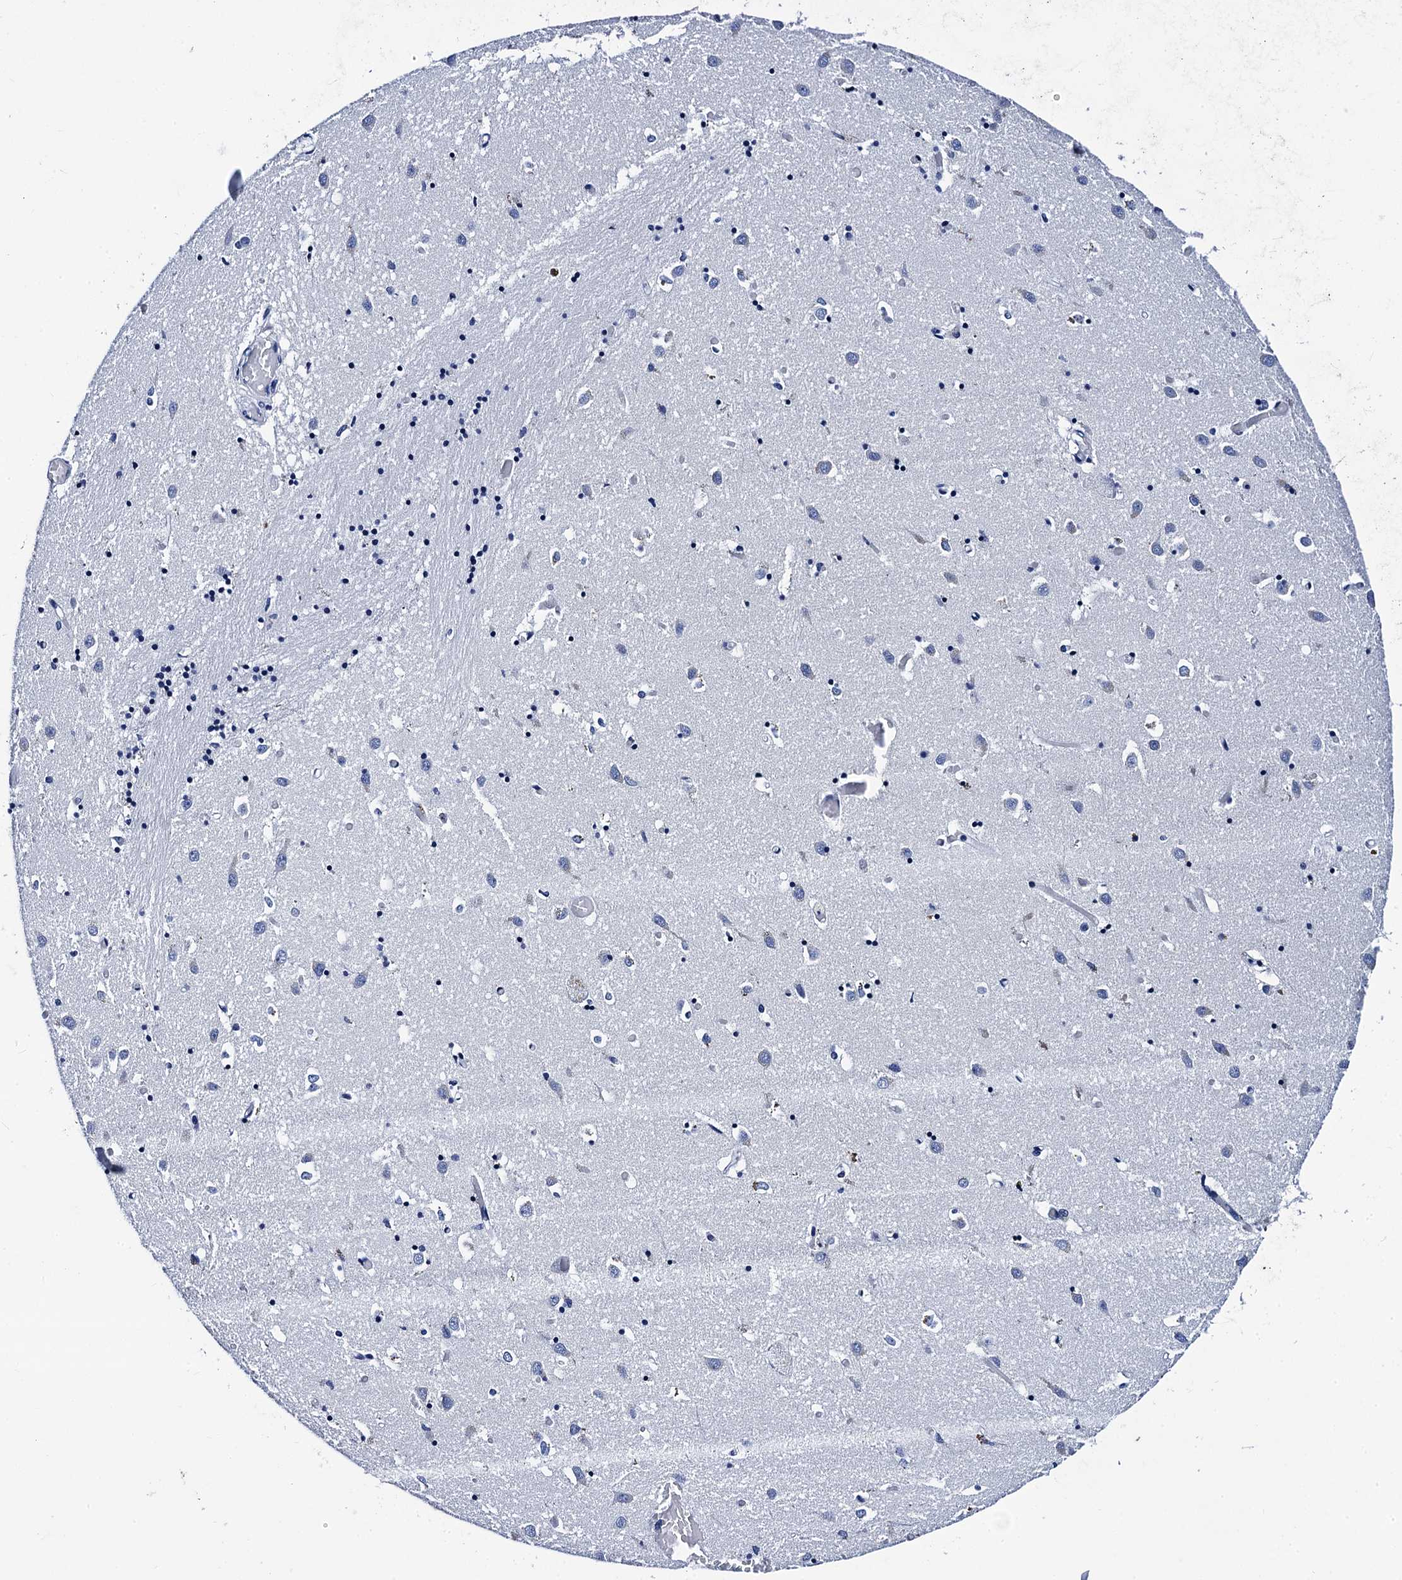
{"staining": {"intensity": "negative", "quantity": "none", "location": "none"}, "tissue": "caudate", "cell_type": "Glial cells", "image_type": "normal", "snomed": [{"axis": "morphology", "description": "Normal tissue, NOS"}, {"axis": "topography", "description": "Lateral ventricle wall"}], "caption": "Glial cells are negative for protein expression in normal human caudate. (Stains: DAB (3,3'-diaminobenzidine) immunohistochemistry (IHC) with hematoxylin counter stain, Microscopy: brightfield microscopy at high magnification).", "gene": "MYBPC3", "patient": {"sex": "male", "age": 70}}